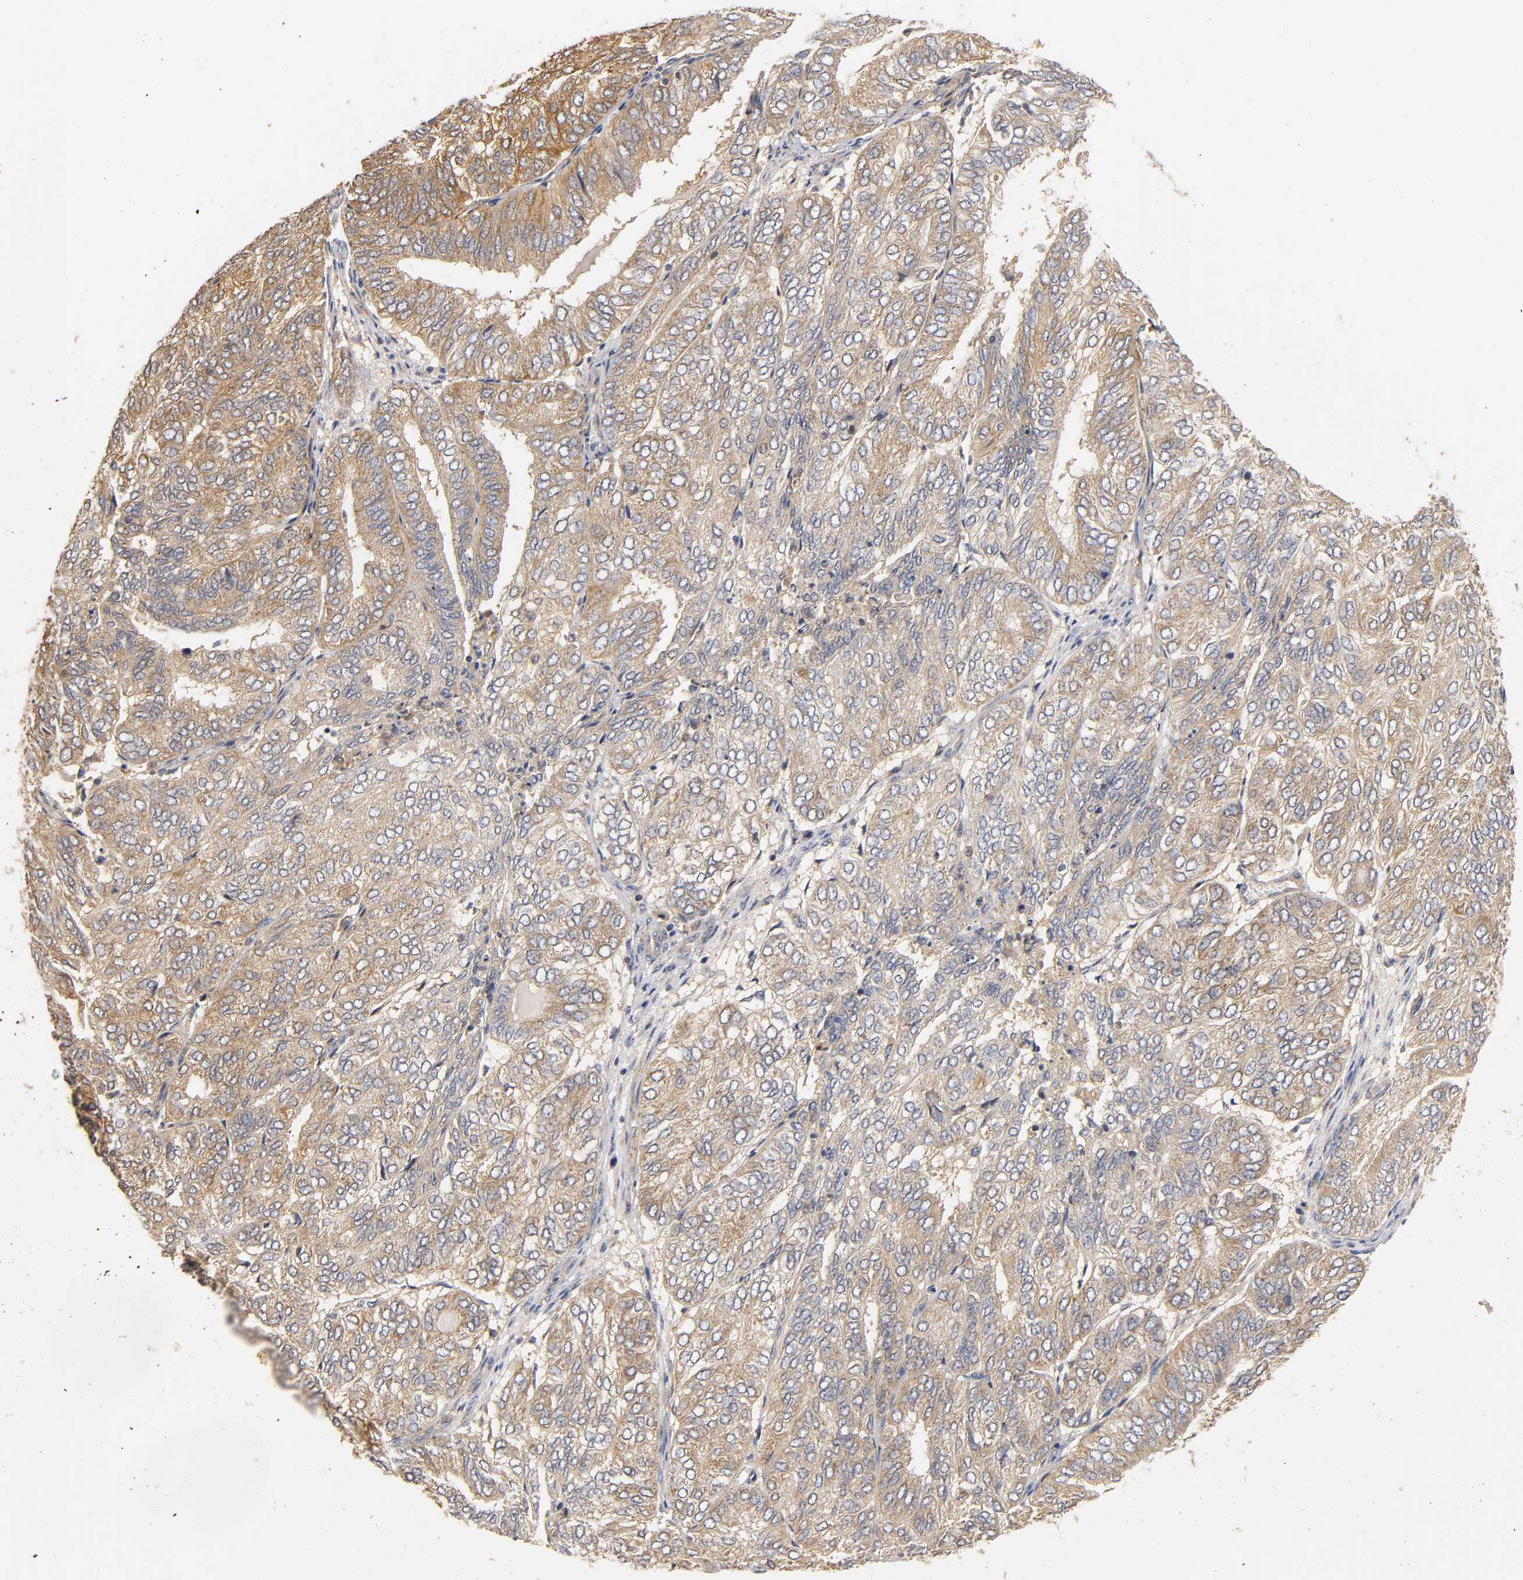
{"staining": {"intensity": "moderate", "quantity": ">75%", "location": "cytoplasmic/membranous"}, "tissue": "endometrial cancer", "cell_type": "Tumor cells", "image_type": "cancer", "snomed": [{"axis": "morphology", "description": "Adenocarcinoma, NOS"}, {"axis": "topography", "description": "Uterus"}], "caption": "Immunohistochemical staining of endometrial cancer exhibits moderate cytoplasmic/membranous protein positivity in about >75% of tumor cells.", "gene": "SCAP", "patient": {"sex": "female", "age": 60}}